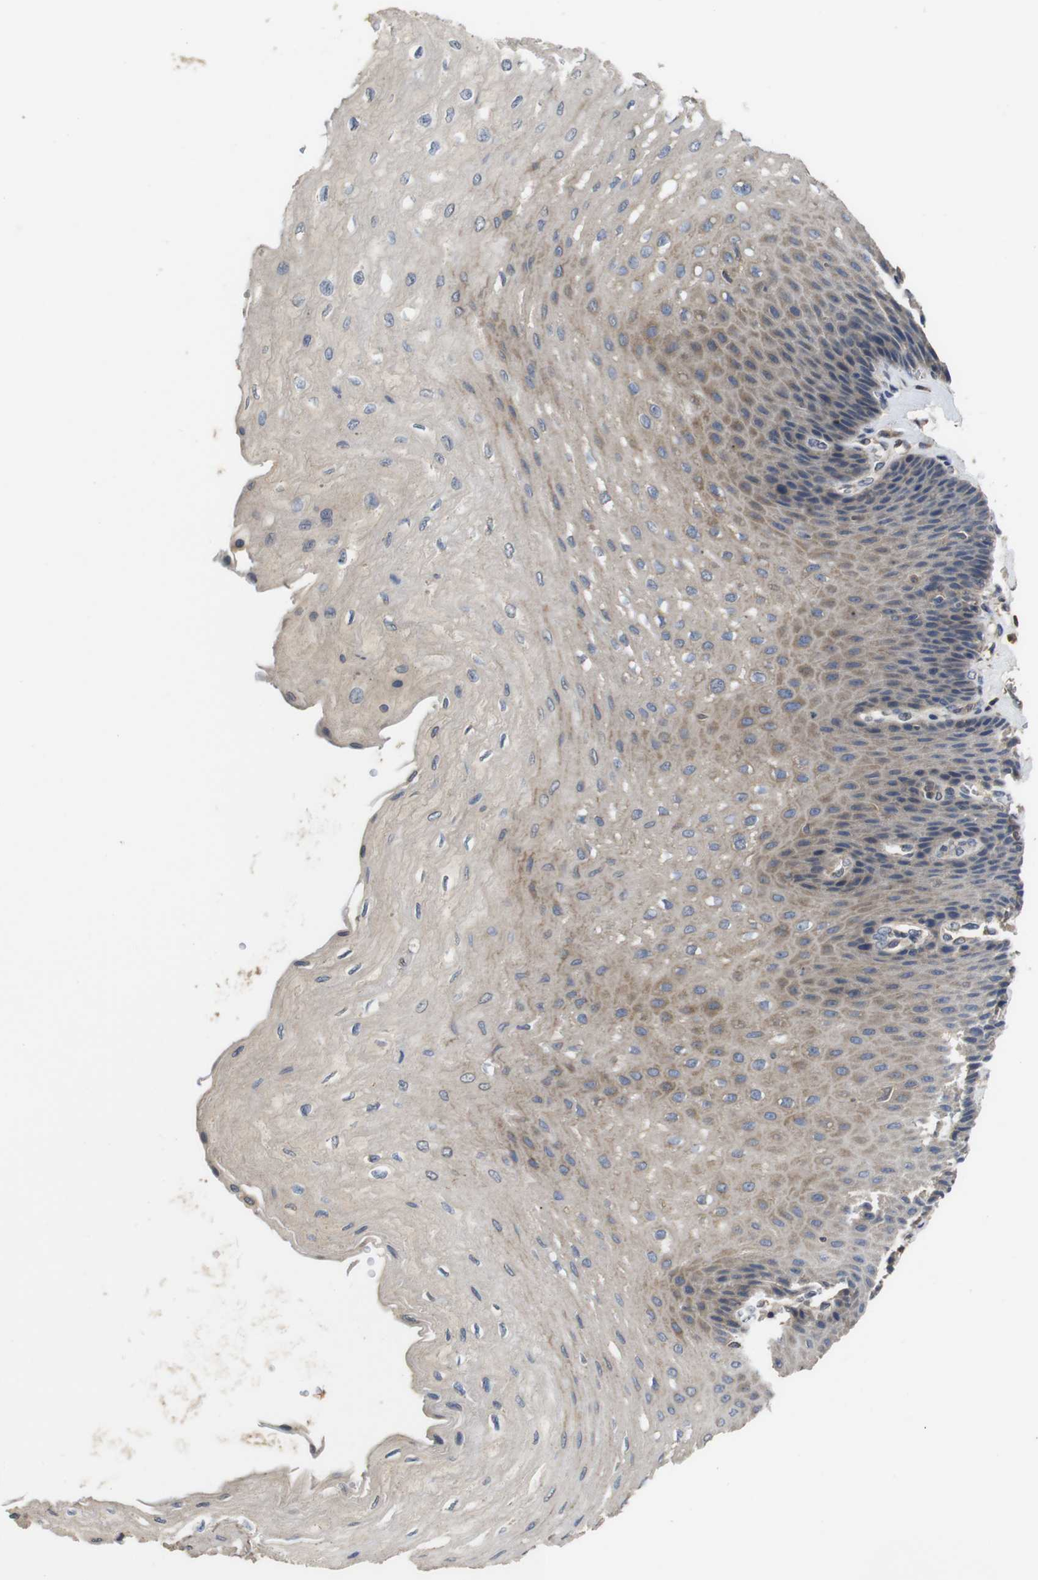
{"staining": {"intensity": "moderate", "quantity": "<25%", "location": "cytoplasmic/membranous"}, "tissue": "esophagus", "cell_type": "Squamous epithelial cells", "image_type": "normal", "snomed": [{"axis": "morphology", "description": "Normal tissue, NOS"}, {"axis": "topography", "description": "Esophagus"}], "caption": "Protein expression analysis of unremarkable human esophagus reveals moderate cytoplasmic/membranous expression in approximately <25% of squamous epithelial cells. (Stains: DAB (3,3'-diaminobenzidine) in brown, nuclei in blue, Microscopy: brightfield microscopy at high magnification).", "gene": "ARHGAP24", "patient": {"sex": "female", "age": 72}}